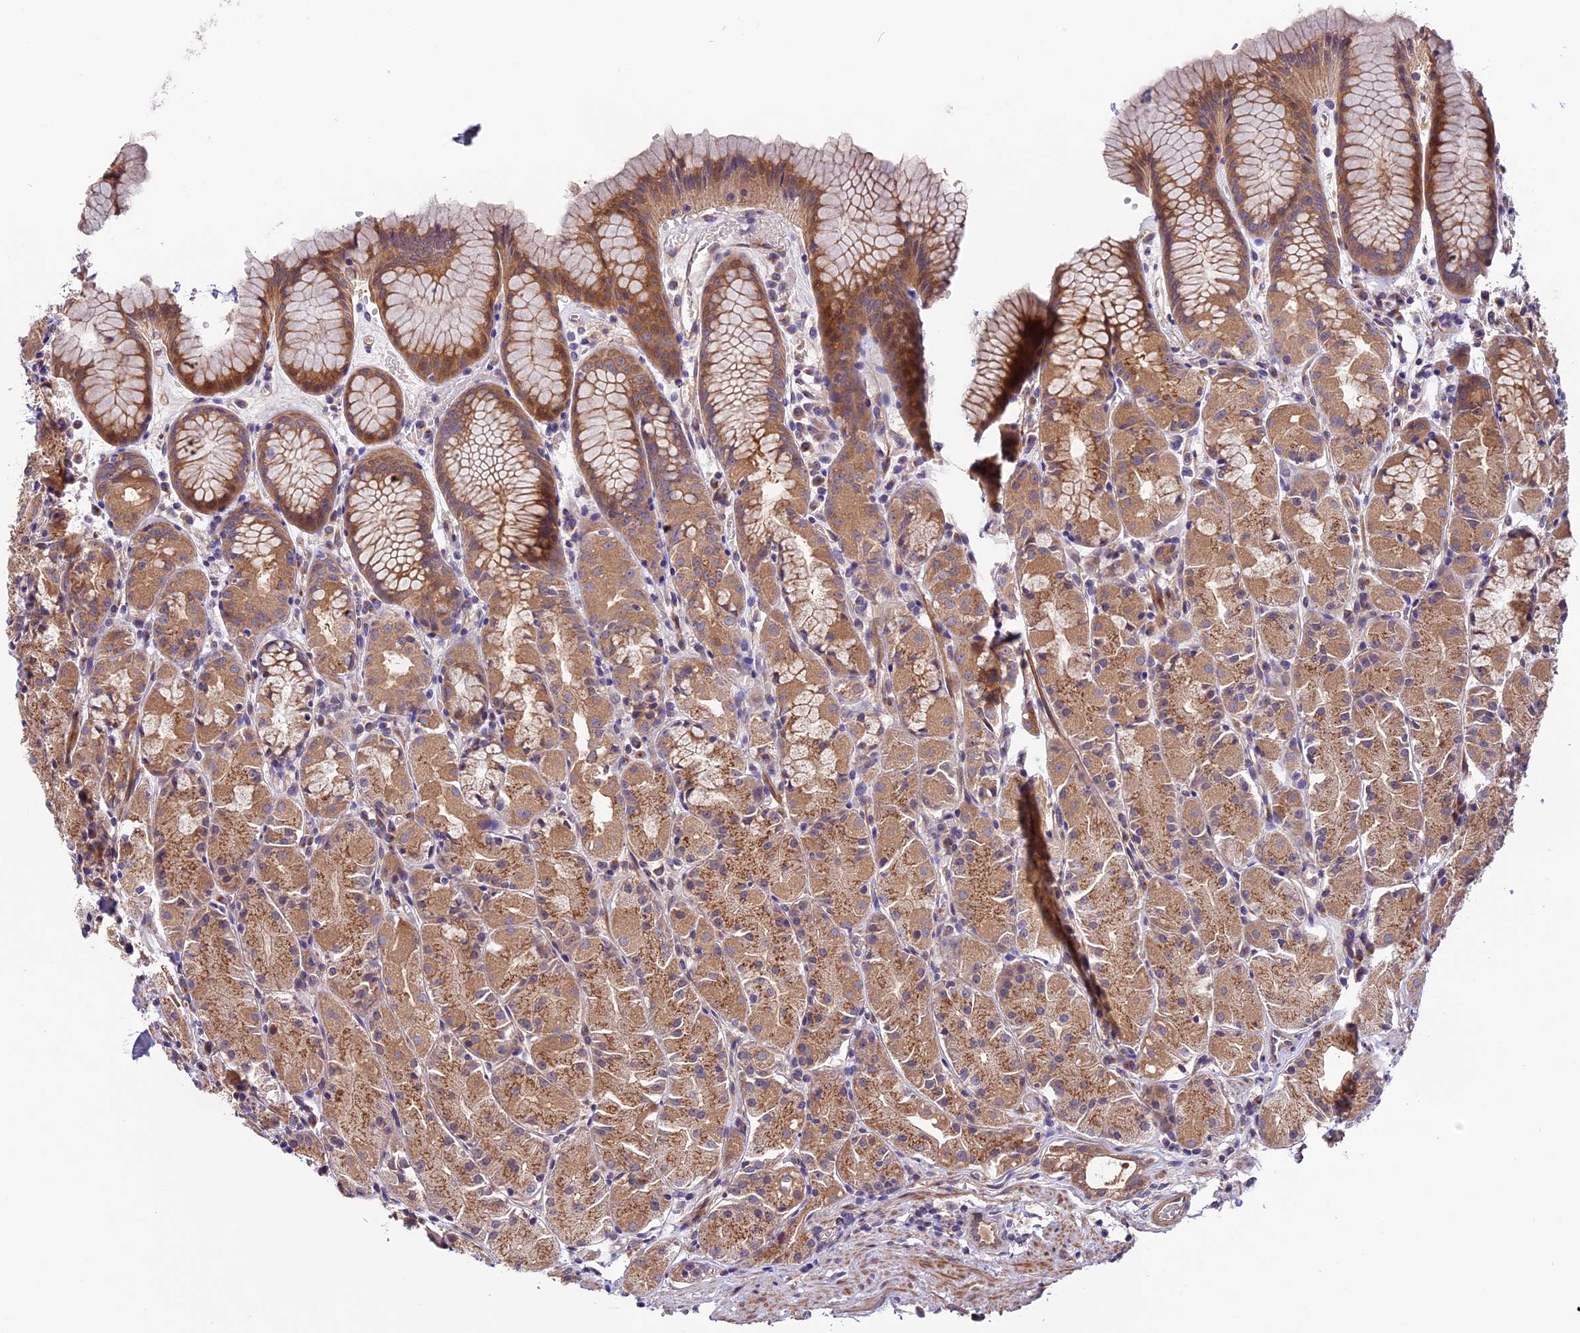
{"staining": {"intensity": "moderate", "quantity": ">75%", "location": "cytoplasmic/membranous"}, "tissue": "stomach", "cell_type": "Glandular cells", "image_type": "normal", "snomed": [{"axis": "morphology", "description": "Normal tissue, NOS"}, {"axis": "topography", "description": "Stomach, upper"}], "caption": "Immunohistochemistry (IHC) of benign human stomach displays medium levels of moderate cytoplasmic/membranous staining in approximately >75% of glandular cells.", "gene": "COG8", "patient": {"sex": "male", "age": 47}}